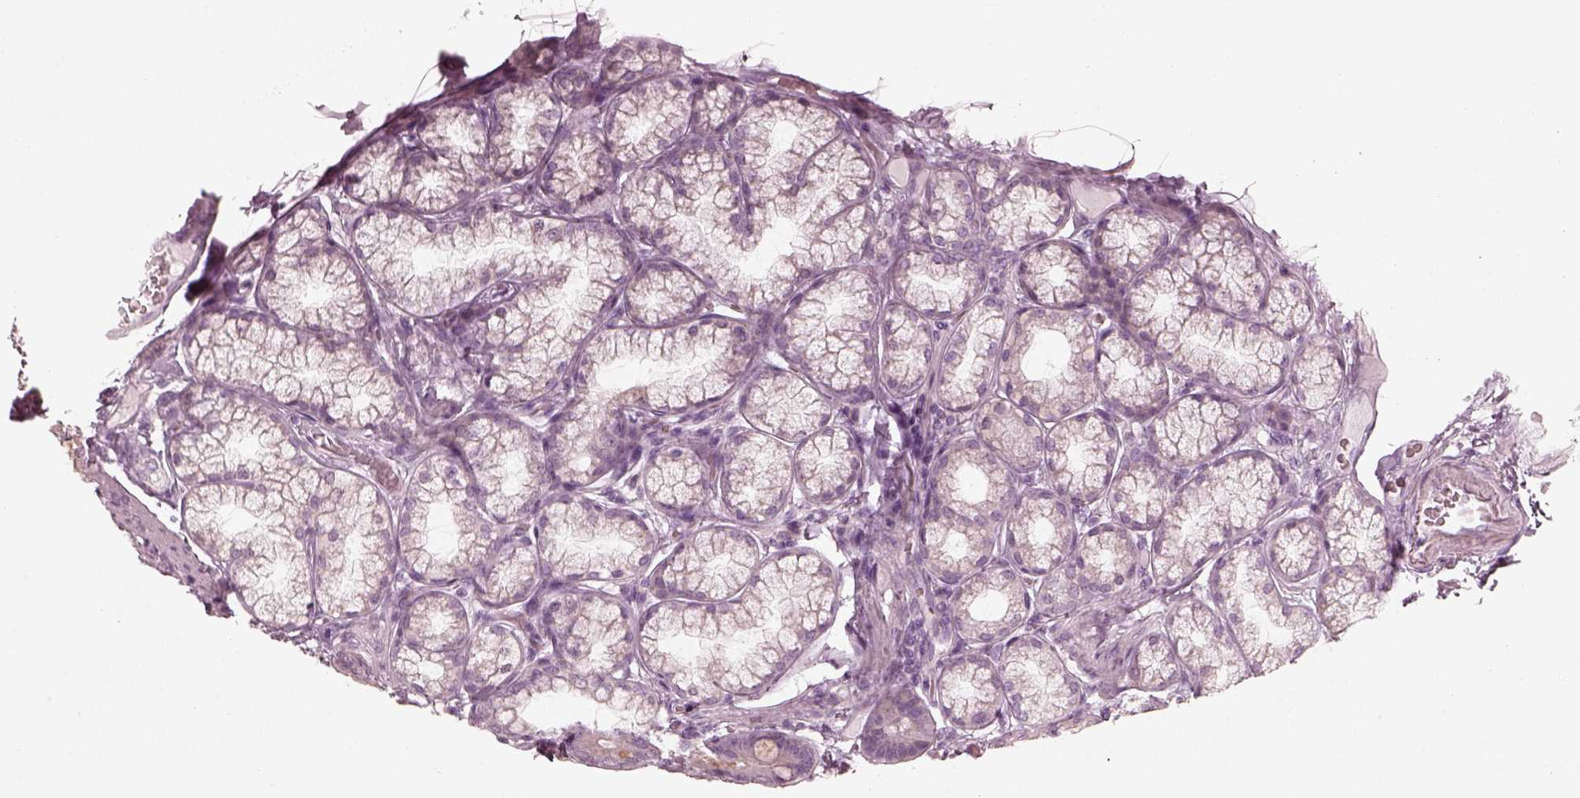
{"staining": {"intensity": "negative", "quantity": "none", "location": "none"}, "tissue": "duodenum", "cell_type": "Glandular cells", "image_type": "normal", "snomed": [{"axis": "morphology", "description": "Normal tissue, NOS"}, {"axis": "topography", "description": "Duodenum"}], "caption": "This photomicrograph is of benign duodenum stained with immunohistochemistry (IHC) to label a protein in brown with the nuclei are counter-stained blue. There is no positivity in glandular cells. The staining was performed using DAB to visualize the protein expression in brown, while the nuclei were stained in blue with hematoxylin (Magnification: 20x).", "gene": "SAXO2", "patient": {"sex": "female", "age": 62}}